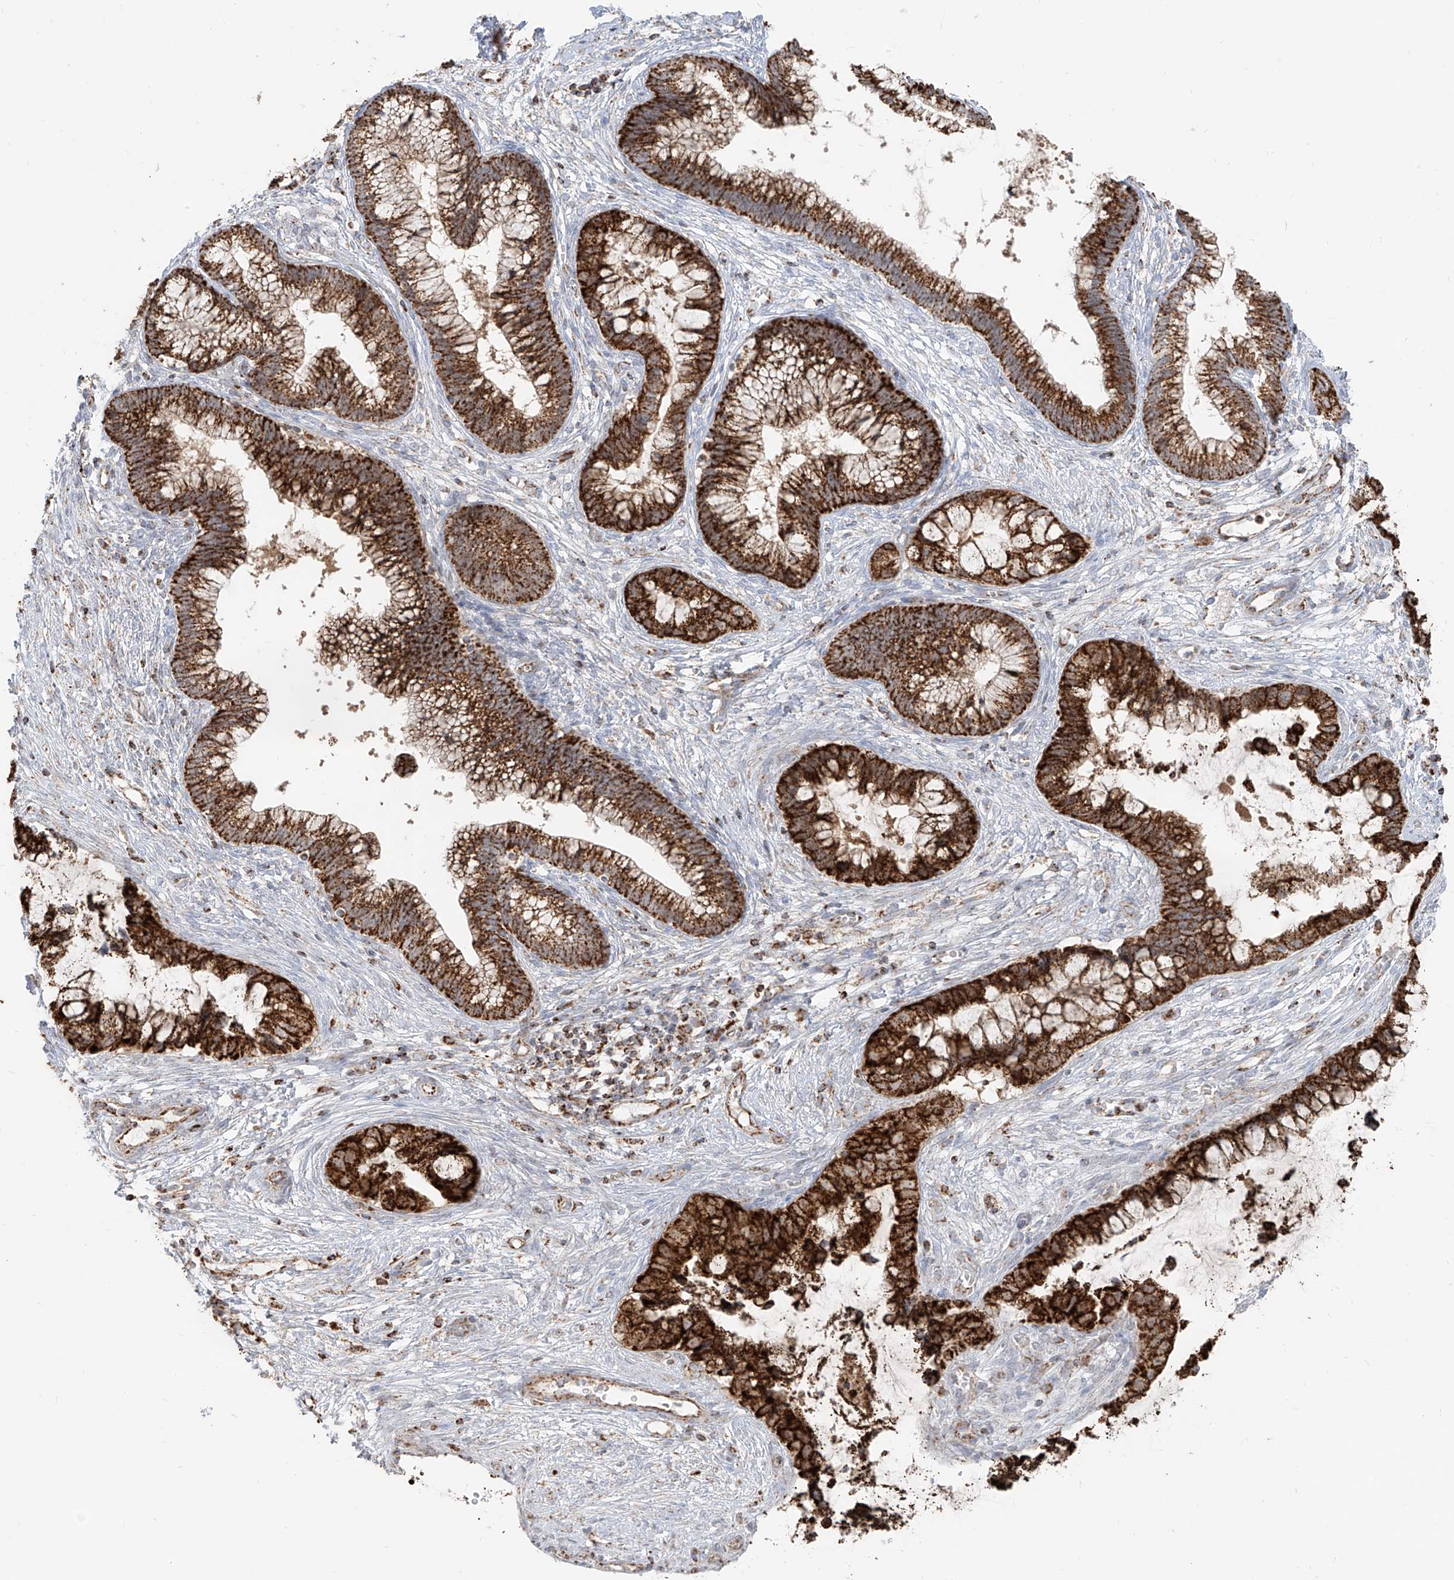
{"staining": {"intensity": "strong", "quantity": ">75%", "location": "cytoplasmic/membranous"}, "tissue": "cervical cancer", "cell_type": "Tumor cells", "image_type": "cancer", "snomed": [{"axis": "morphology", "description": "Adenocarcinoma, NOS"}, {"axis": "topography", "description": "Cervix"}], "caption": "Strong cytoplasmic/membranous expression is seen in about >75% of tumor cells in cervical adenocarcinoma.", "gene": "ETHE1", "patient": {"sex": "female", "age": 44}}